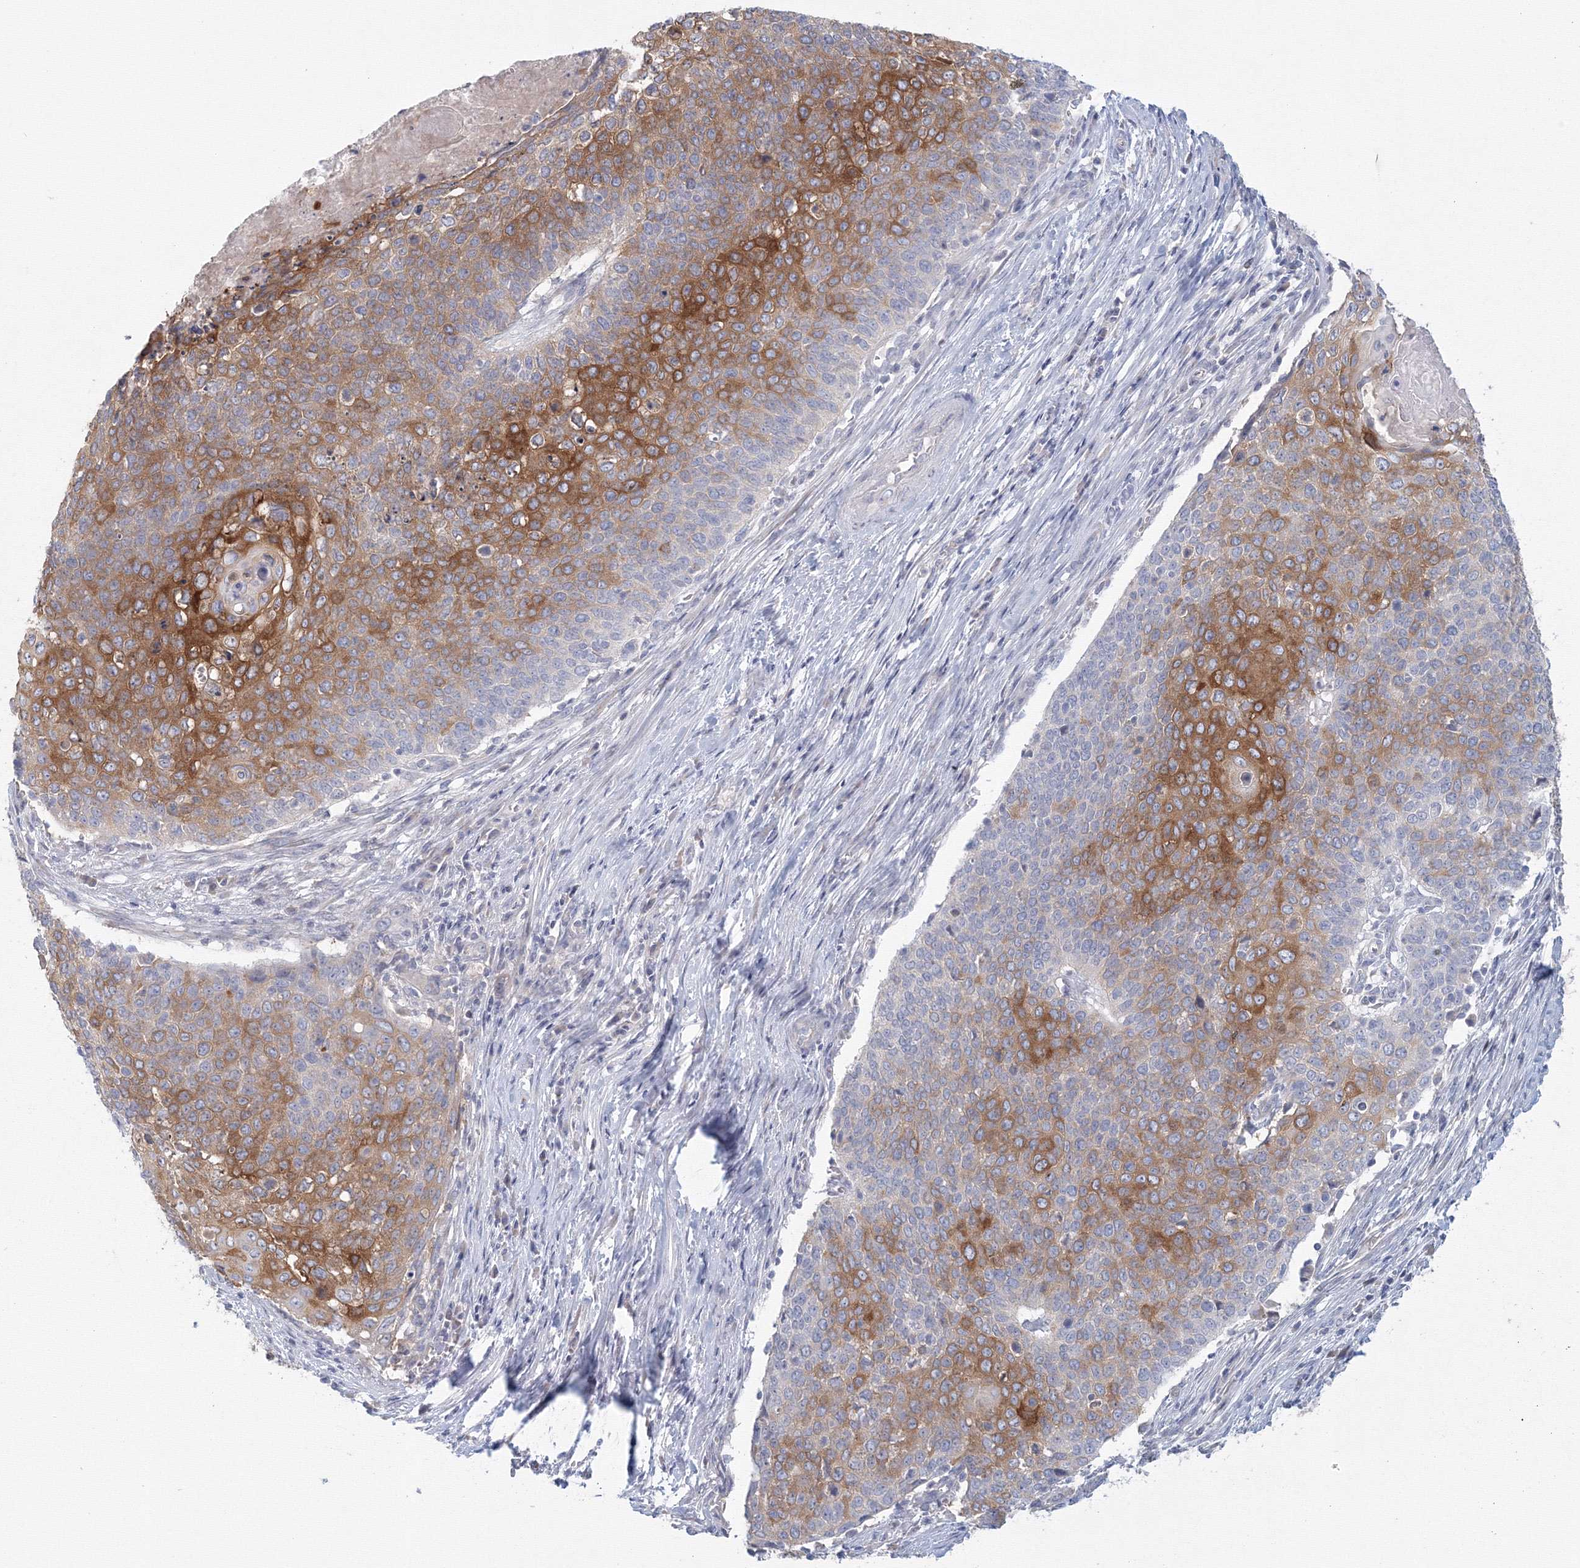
{"staining": {"intensity": "moderate", "quantity": "25%-75%", "location": "cytoplasmic/membranous"}, "tissue": "cervical cancer", "cell_type": "Tumor cells", "image_type": "cancer", "snomed": [{"axis": "morphology", "description": "Squamous cell carcinoma, NOS"}, {"axis": "topography", "description": "Cervix"}], "caption": "Immunohistochemistry (DAB) staining of squamous cell carcinoma (cervical) displays moderate cytoplasmic/membranous protein positivity in approximately 25%-75% of tumor cells.", "gene": "TACC2", "patient": {"sex": "female", "age": 39}}